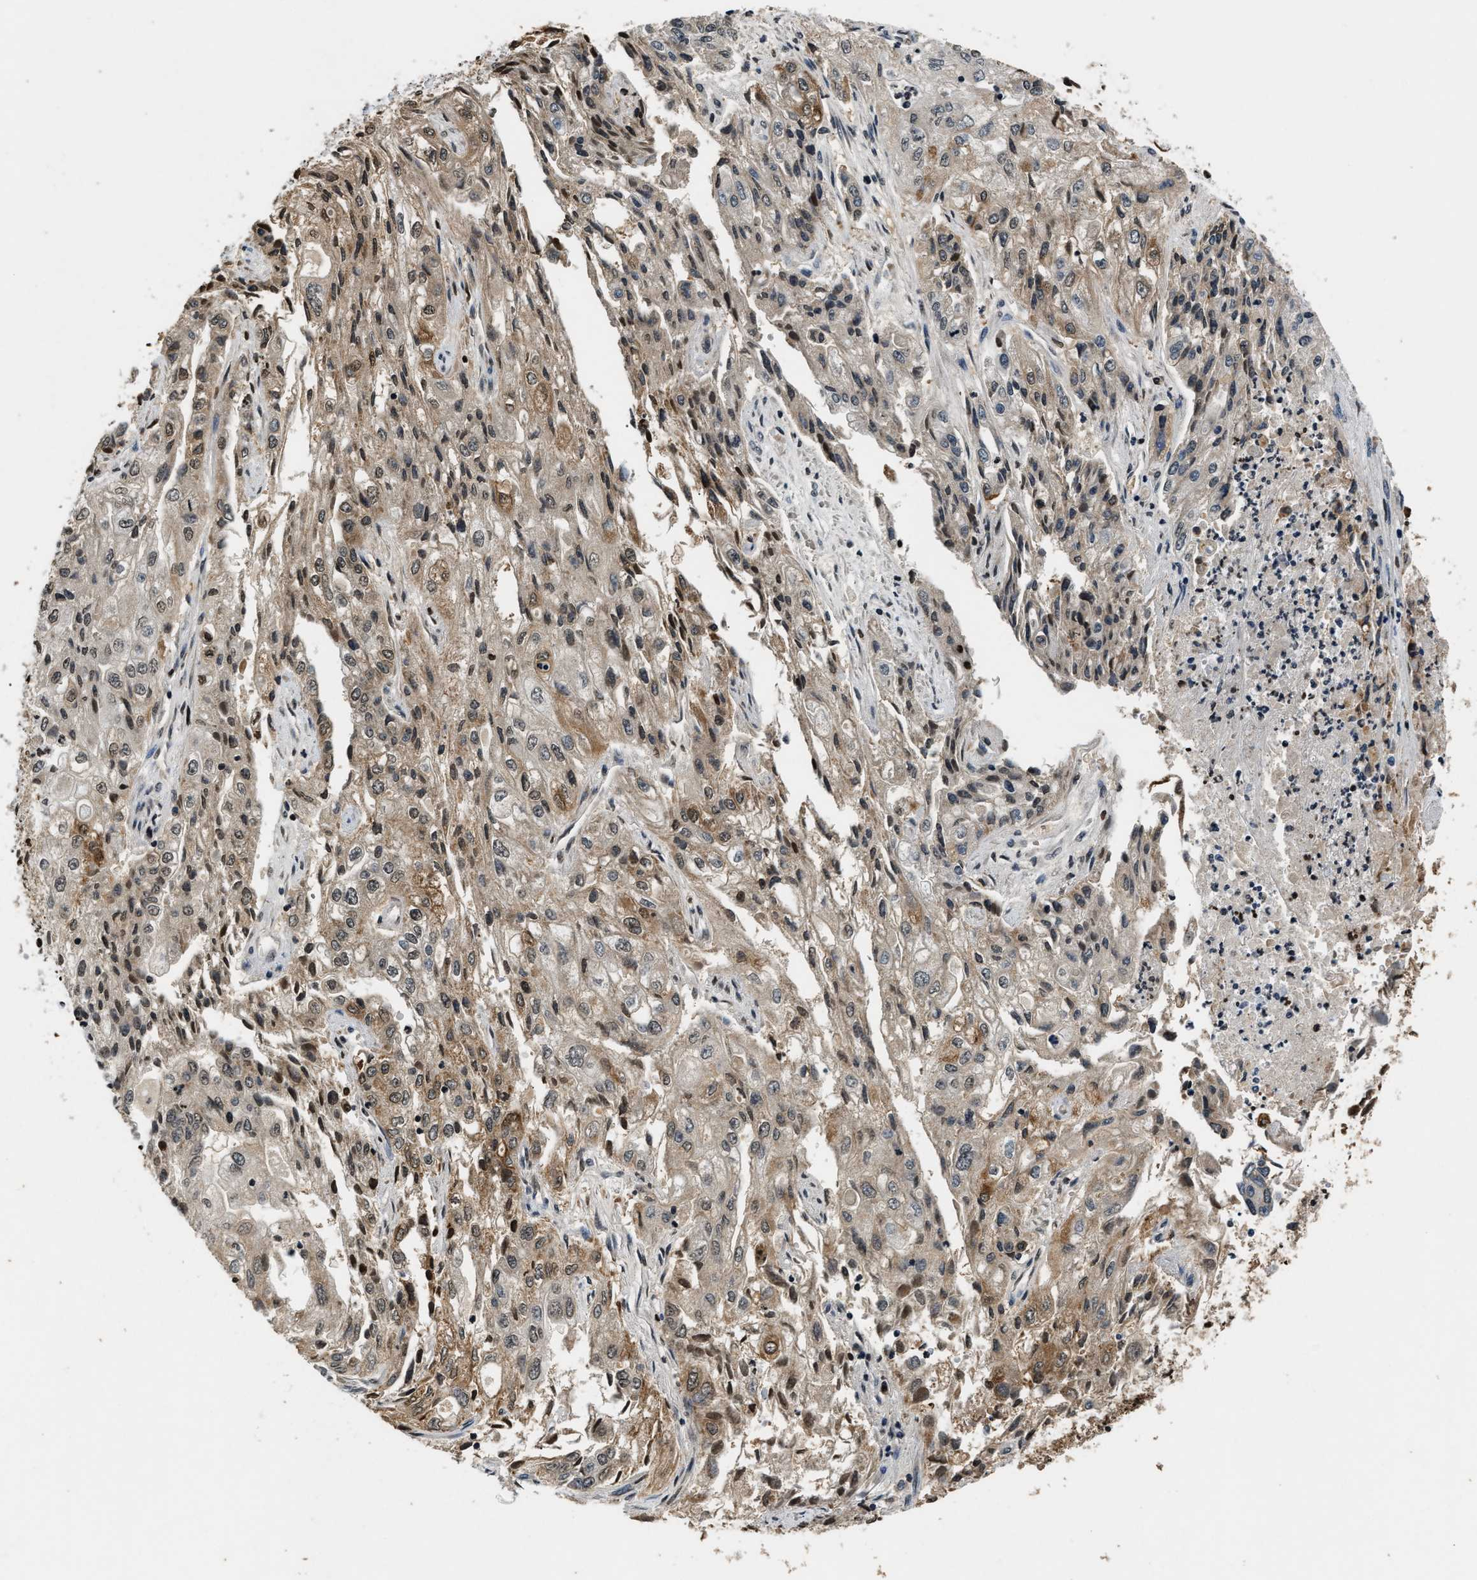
{"staining": {"intensity": "weak", "quantity": ">75%", "location": "cytoplasmic/membranous,nuclear"}, "tissue": "endometrial cancer", "cell_type": "Tumor cells", "image_type": "cancer", "snomed": [{"axis": "morphology", "description": "Adenocarcinoma, NOS"}, {"axis": "topography", "description": "Endometrium"}], "caption": "The immunohistochemical stain highlights weak cytoplasmic/membranous and nuclear expression in tumor cells of endometrial cancer tissue.", "gene": "DNASE1L3", "patient": {"sex": "female", "age": 49}}